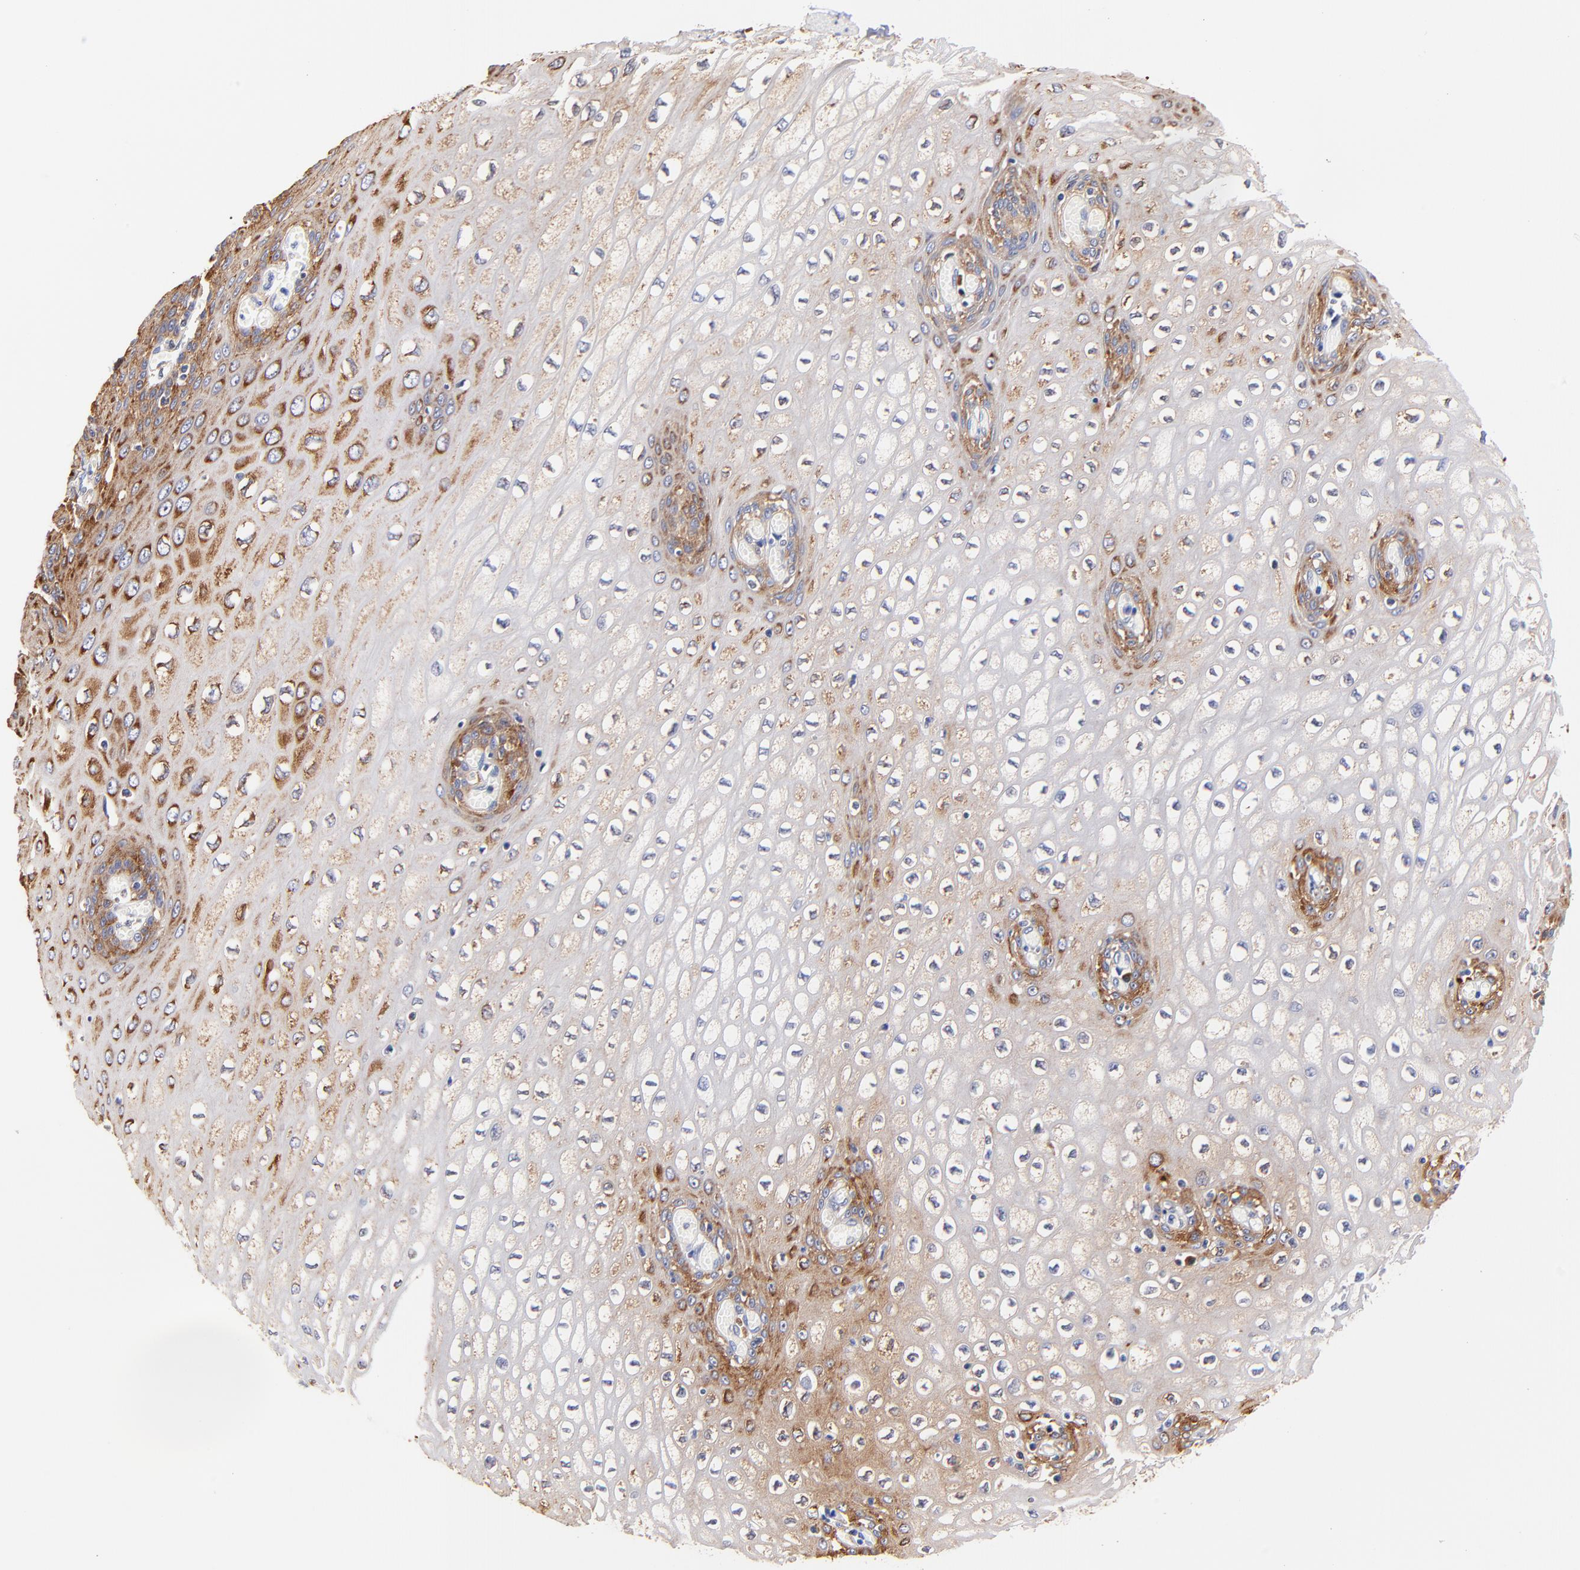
{"staining": {"intensity": "moderate", "quantity": "25%-75%", "location": "cytoplasmic/membranous"}, "tissue": "esophagus", "cell_type": "Squamous epithelial cells", "image_type": "normal", "snomed": [{"axis": "morphology", "description": "Normal tissue, NOS"}, {"axis": "topography", "description": "Esophagus"}], "caption": "Immunohistochemistry (IHC) of unremarkable human esophagus displays medium levels of moderate cytoplasmic/membranous expression in about 25%-75% of squamous epithelial cells. (DAB = brown stain, brightfield microscopy at high magnification).", "gene": "RPL27", "patient": {"sex": "male", "age": 65}}